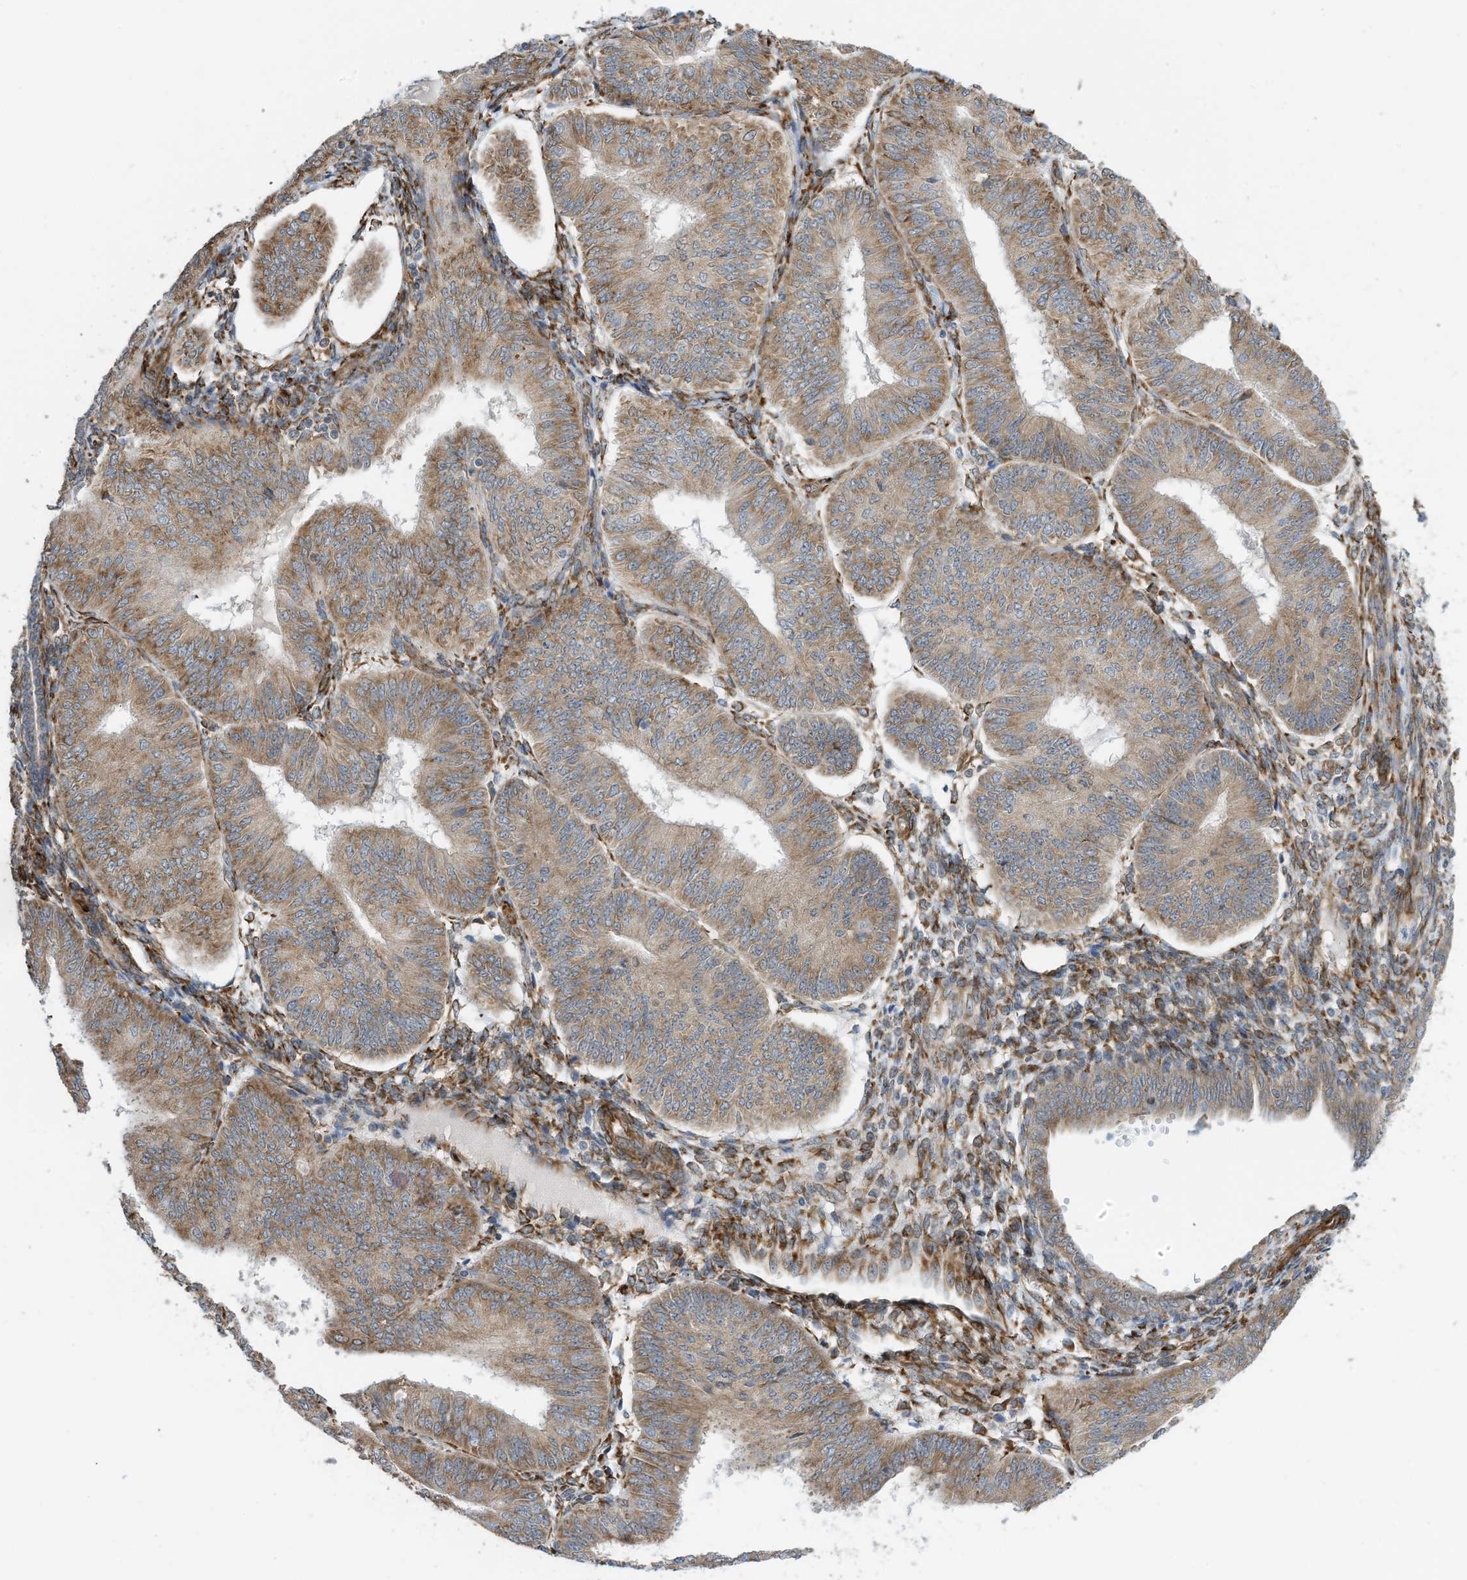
{"staining": {"intensity": "moderate", "quantity": ">75%", "location": "cytoplasmic/membranous"}, "tissue": "endometrial cancer", "cell_type": "Tumor cells", "image_type": "cancer", "snomed": [{"axis": "morphology", "description": "Adenocarcinoma, NOS"}, {"axis": "topography", "description": "Endometrium"}], "caption": "A brown stain labels moderate cytoplasmic/membranous staining of a protein in endometrial cancer tumor cells. The staining is performed using DAB (3,3'-diaminobenzidine) brown chromogen to label protein expression. The nuclei are counter-stained blue using hematoxylin.", "gene": "ZBTB45", "patient": {"sex": "female", "age": 58}}